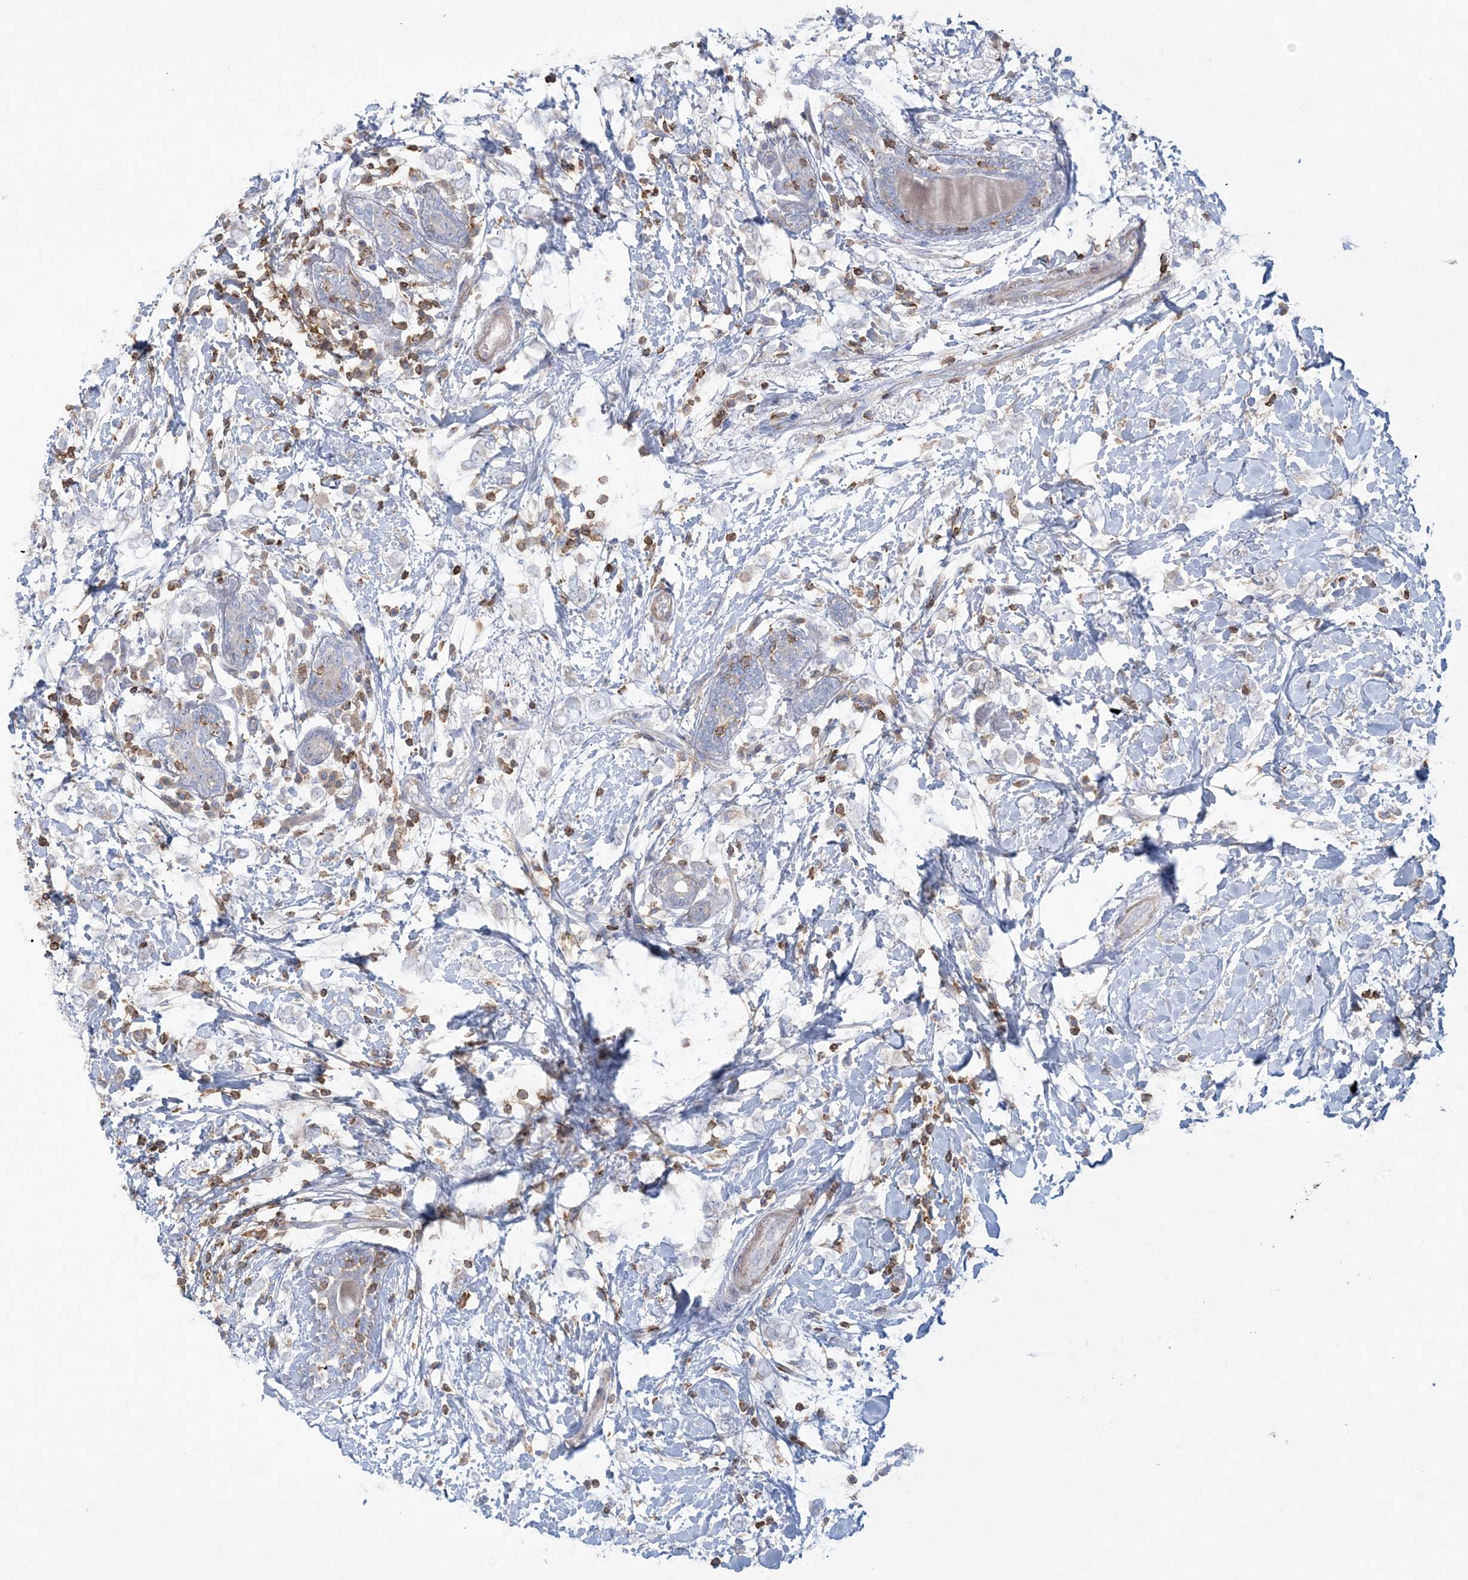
{"staining": {"intensity": "negative", "quantity": "none", "location": "none"}, "tissue": "breast cancer", "cell_type": "Tumor cells", "image_type": "cancer", "snomed": [{"axis": "morphology", "description": "Normal tissue, NOS"}, {"axis": "morphology", "description": "Lobular carcinoma"}, {"axis": "topography", "description": "Breast"}], "caption": "Immunohistochemistry (IHC) histopathology image of neoplastic tissue: human breast cancer (lobular carcinoma) stained with DAB (3,3'-diaminobenzidine) displays no significant protein expression in tumor cells. (DAB immunohistochemistry (IHC), high magnification).", "gene": "ARHGAP30", "patient": {"sex": "female", "age": 47}}